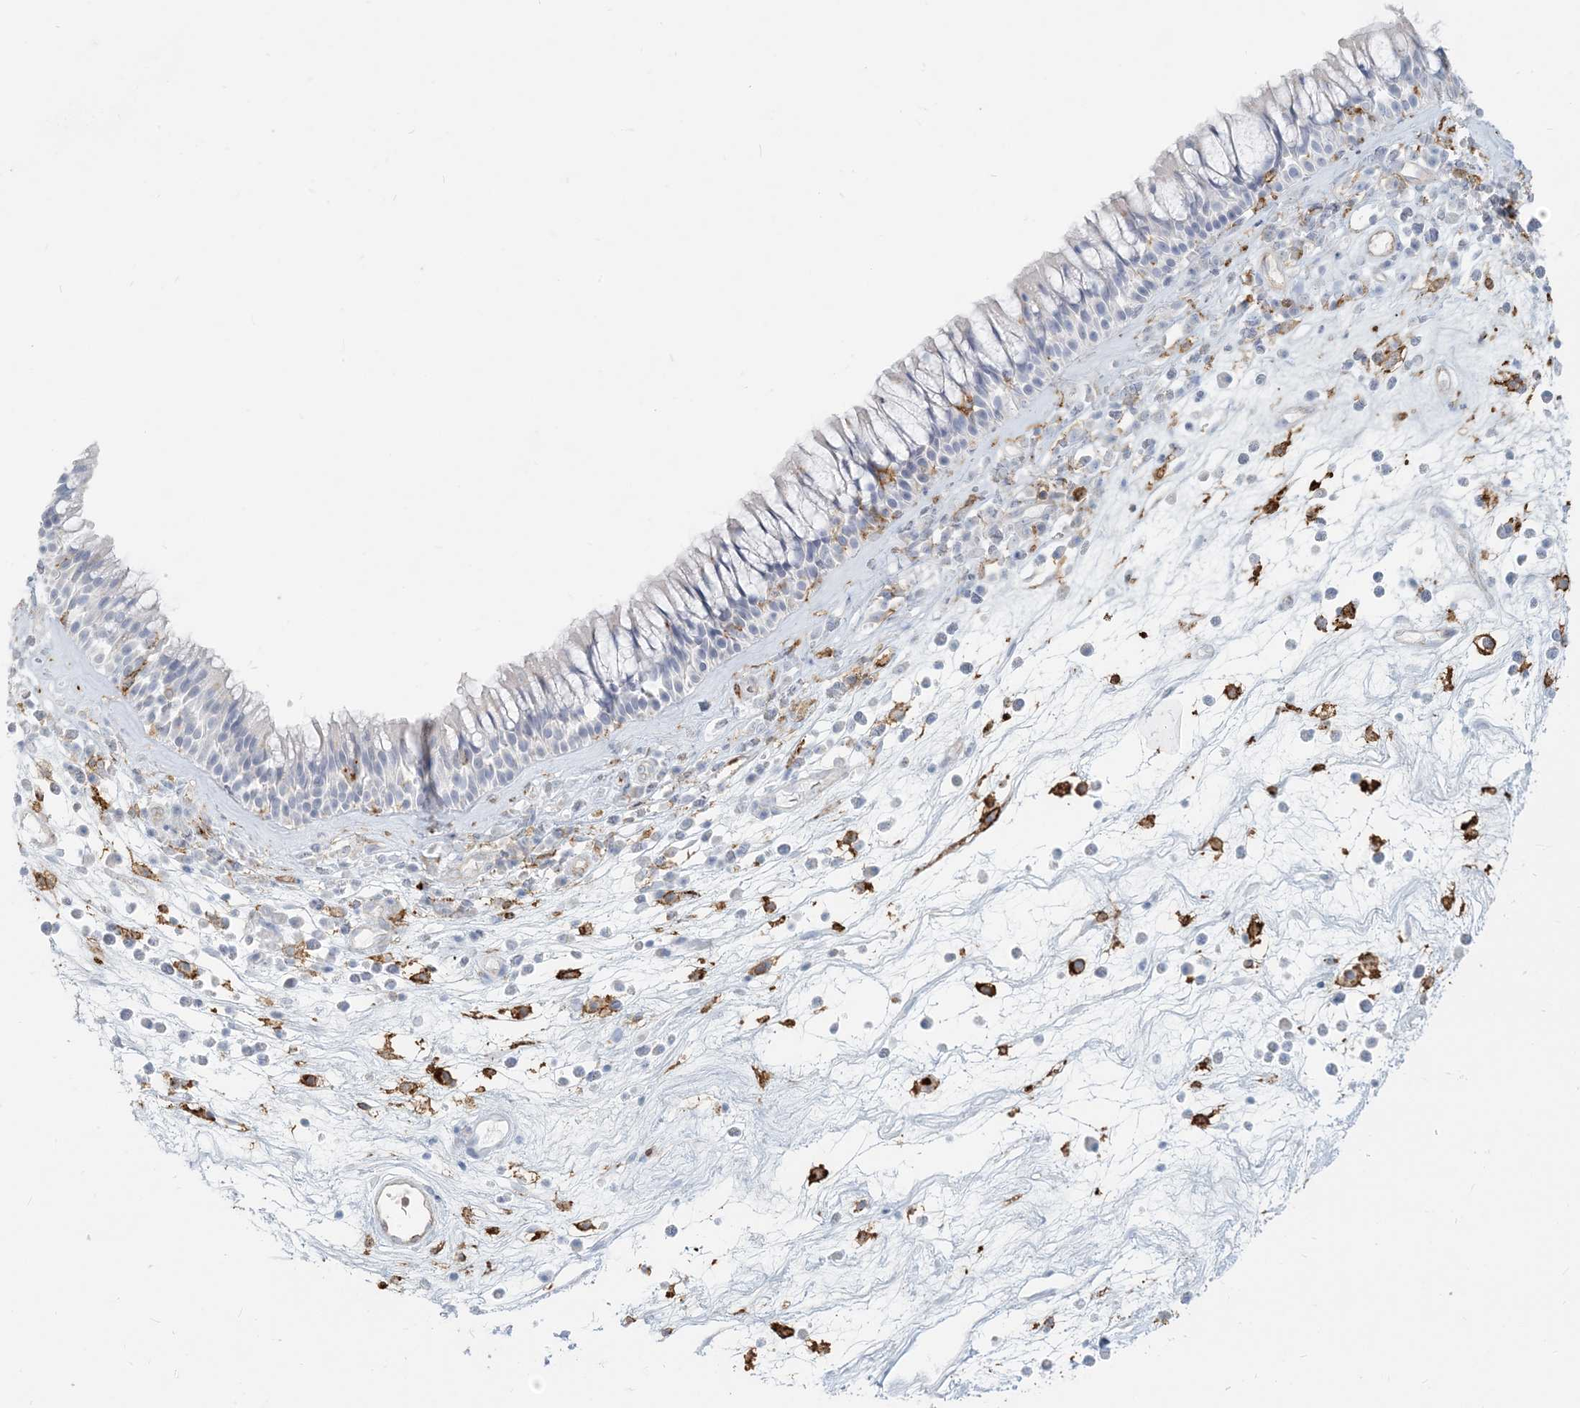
{"staining": {"intensity": "negative", "quantity": "none", "location": "none"}, "tissue": "nasopharynx", "cell_type": "Respiratory epithelial cells", "image_type": "normal", "snomed": [{"axis": "morphology", "description": "Normal tissue, NOS"}, {"axis": "morphology", "description": "Inflammation, NOS"}, {"axis": "morphology", "description": "Malignant melanoma, Metastatic site"}, {"axis": "topography", "description": "Nasopharynx"}], "caption": "Histopathology image shows no protein positivity in respiratory epithelial cells of benign nasopharynx. Nuclei are stained in blue.", "gene": "HLA", "patient": {"sex": "male", "age": 70}}